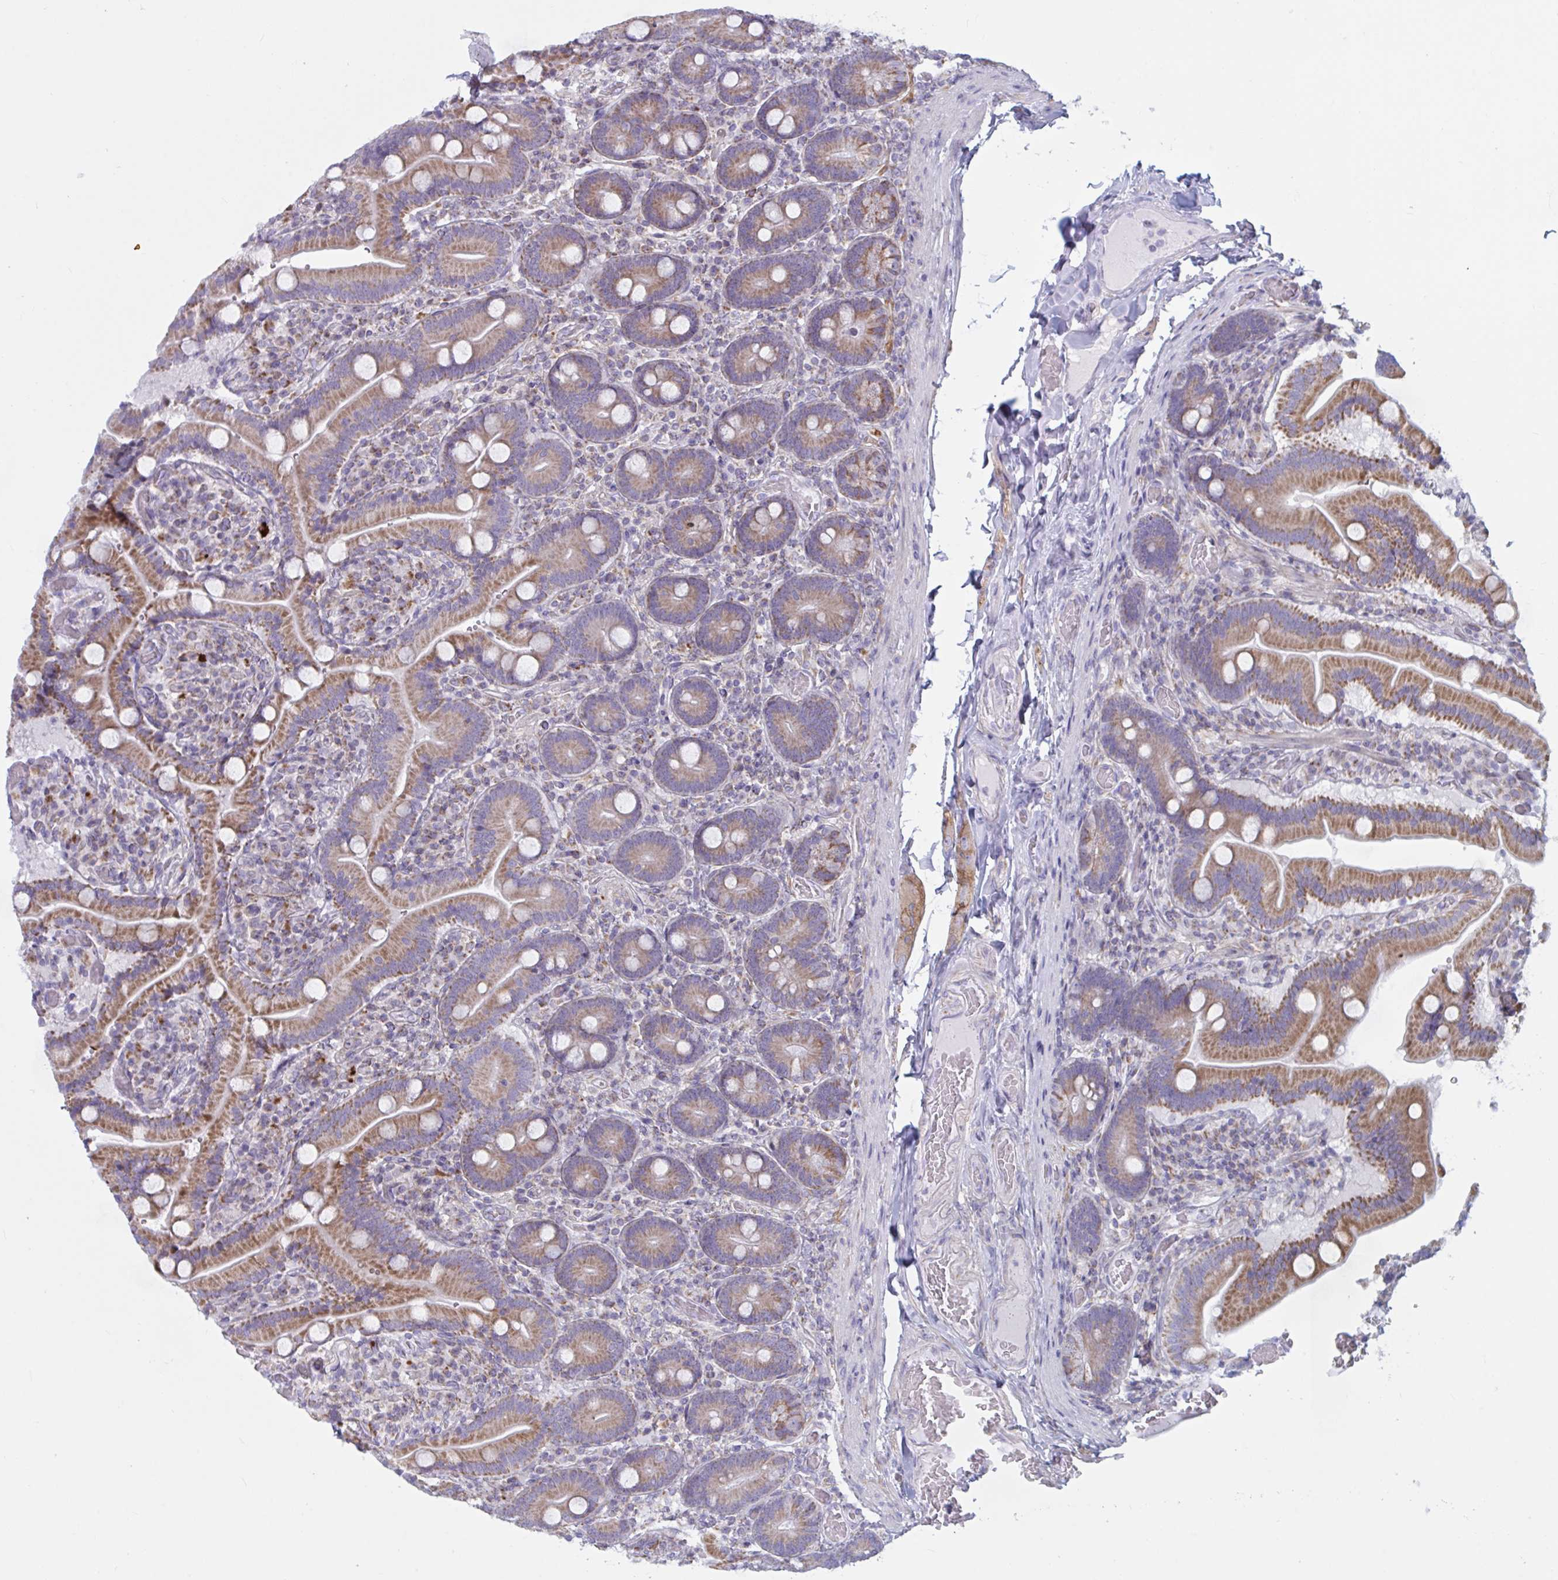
{"staining": {"intensity": "moderate", "quantity": ">75%", "location": "cytoplasmic/membranous"}, "tissue": "duodenum", "cell_type": "Glandular cells", "image_type": "normal", "snomed": [{"axis": "morphology", "description": "Normal tissue, NOS"}, {"axis": "topography", "description": "Duodenum"}], "caption": "Unremarkable duodenum was stained to show a protein in brown. There is medium levels of moderate cytoplasmic/membranous expression in about >75% of glandular cells. (Brightfield microscopy of DAB IHC at high magnification).", "gene": "ATG9A", "patient": {"sex": "female", "age": 62}}